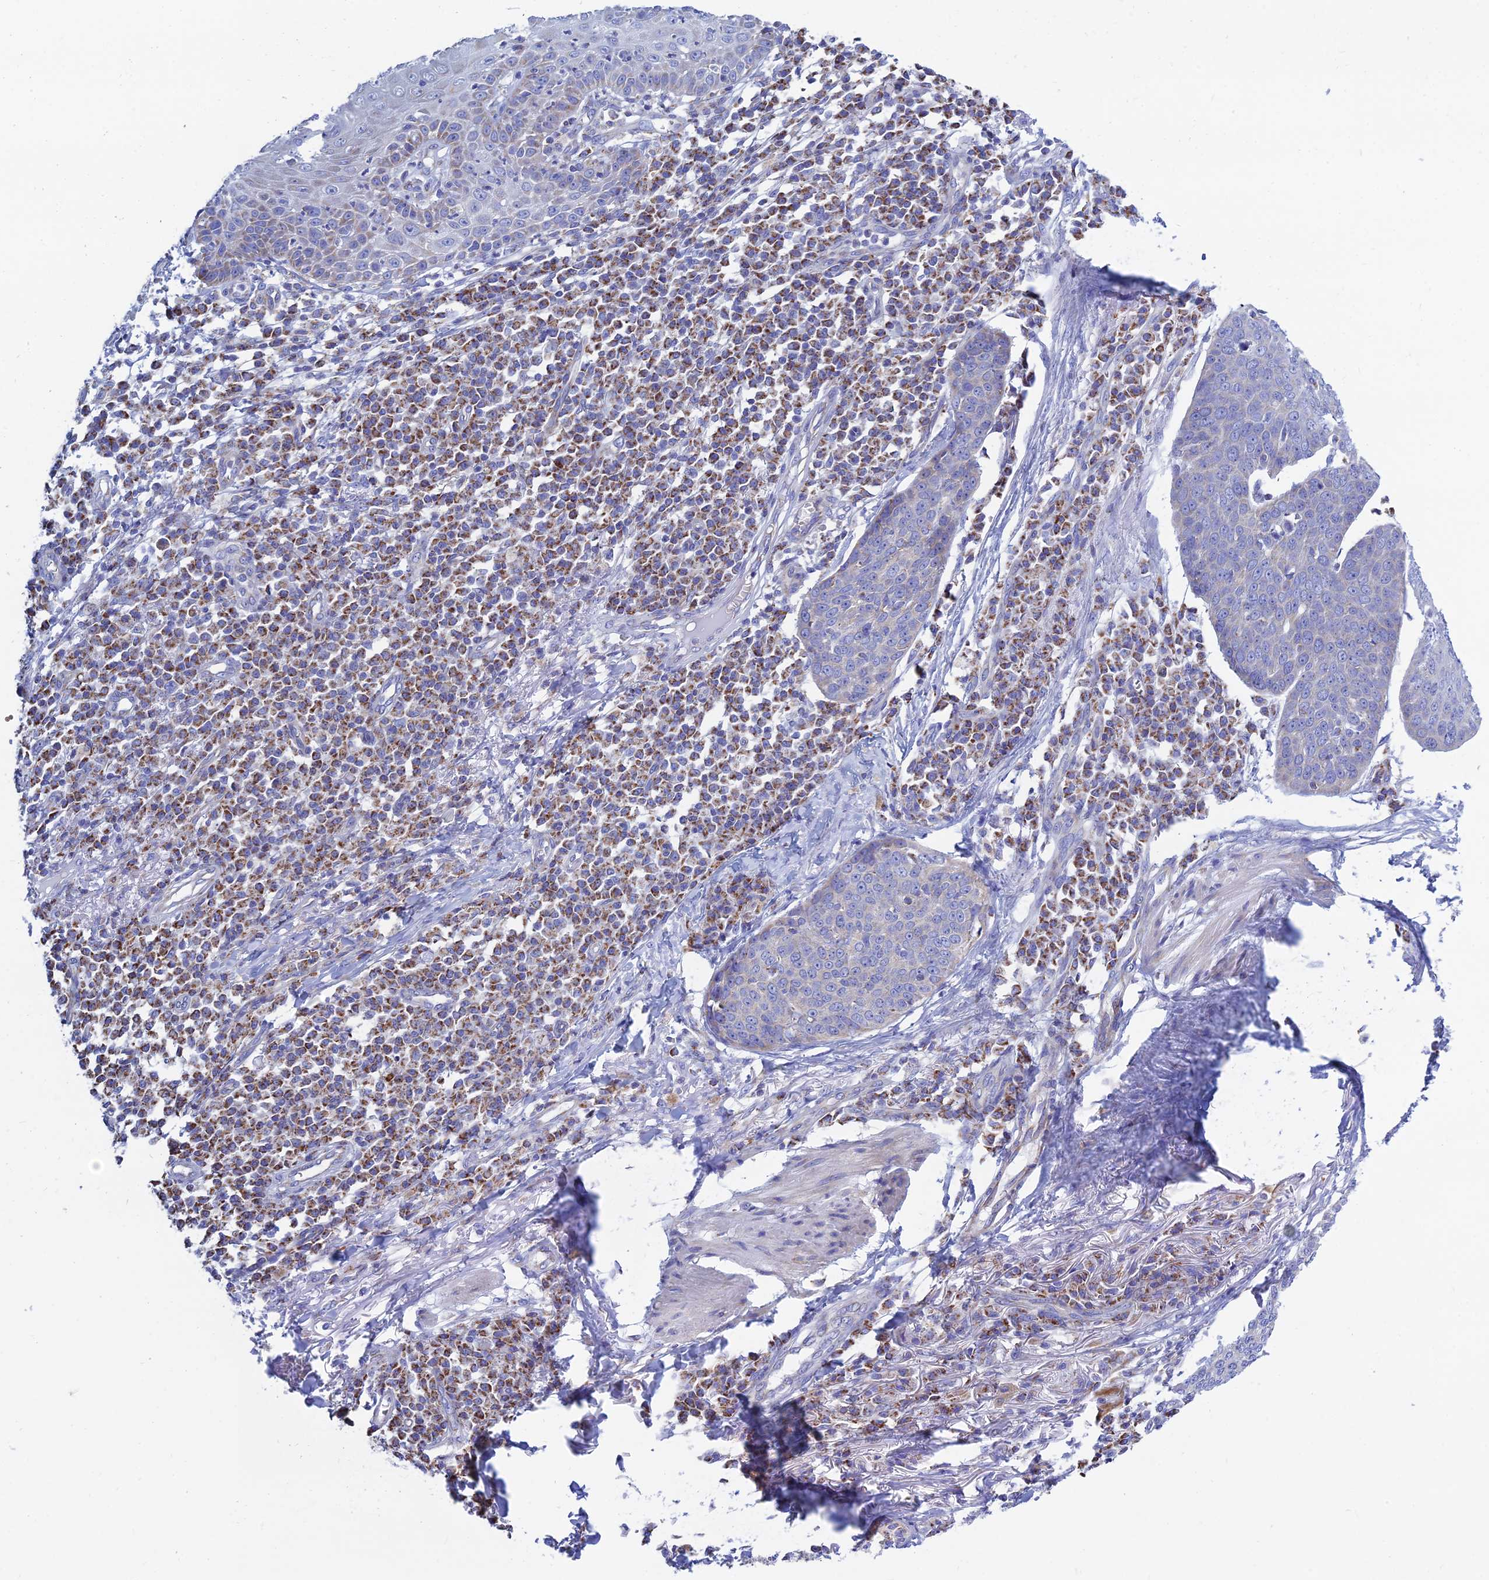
{"staining": {"intensity": "negative", "quantity": "none", "location": "none"}, "tissue": "skin cancer", "cell_type": "Tumor cells", "image_type": "cancer", "snomed": [{"axis": "morphology", "description": "Squamous cell carcinoma, NOS"}, {"axis": "topography", "description": "Skin"}], "caption": "An image of skin cancer stained for a protein shows no brown staining in tumor cells.", "gene": "MGST1", "patient": {"sex": "male", "age": 71}}